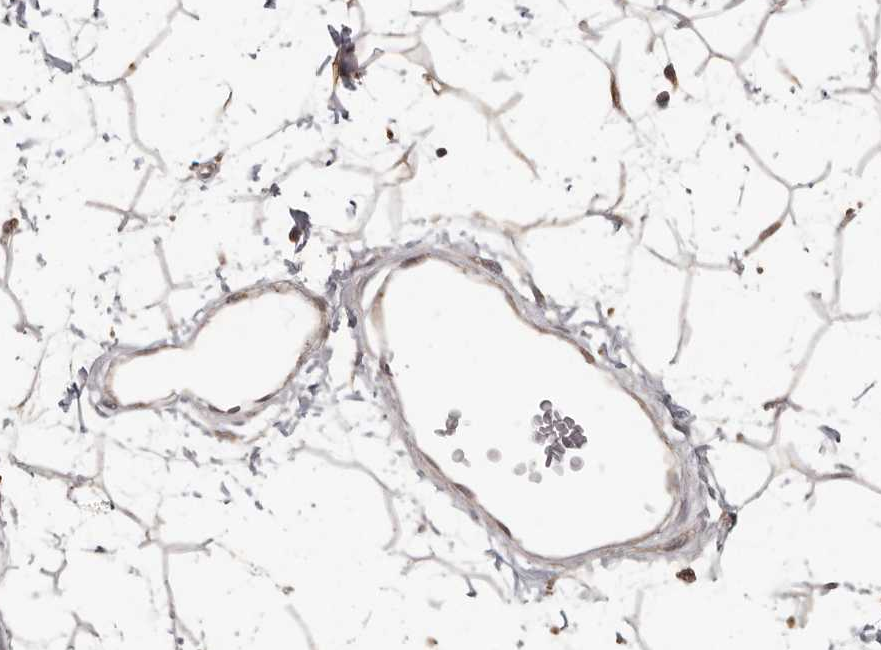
{"staining": {"intensity": "weak", "quantity": ">75%", "location": "cytoplasmic/membranous"}, "tissue": "adipose tissue", "cell_type": "Adipocytes", "image_type": "normal", "snomed": [{"axis": "morphology", "description": "Normal tissue, NOS"}, {"axis": "topography", "description": "Soft tissue"}], "caption": "Immunohistochemistry (IHC) of unremarkable adipose tissue displays low levels of weak cytoplasmic/membranous expression in about >75% of adipocytes.", "gene": "PLOD2", "patient": {"sex": "male", "age": 72}}